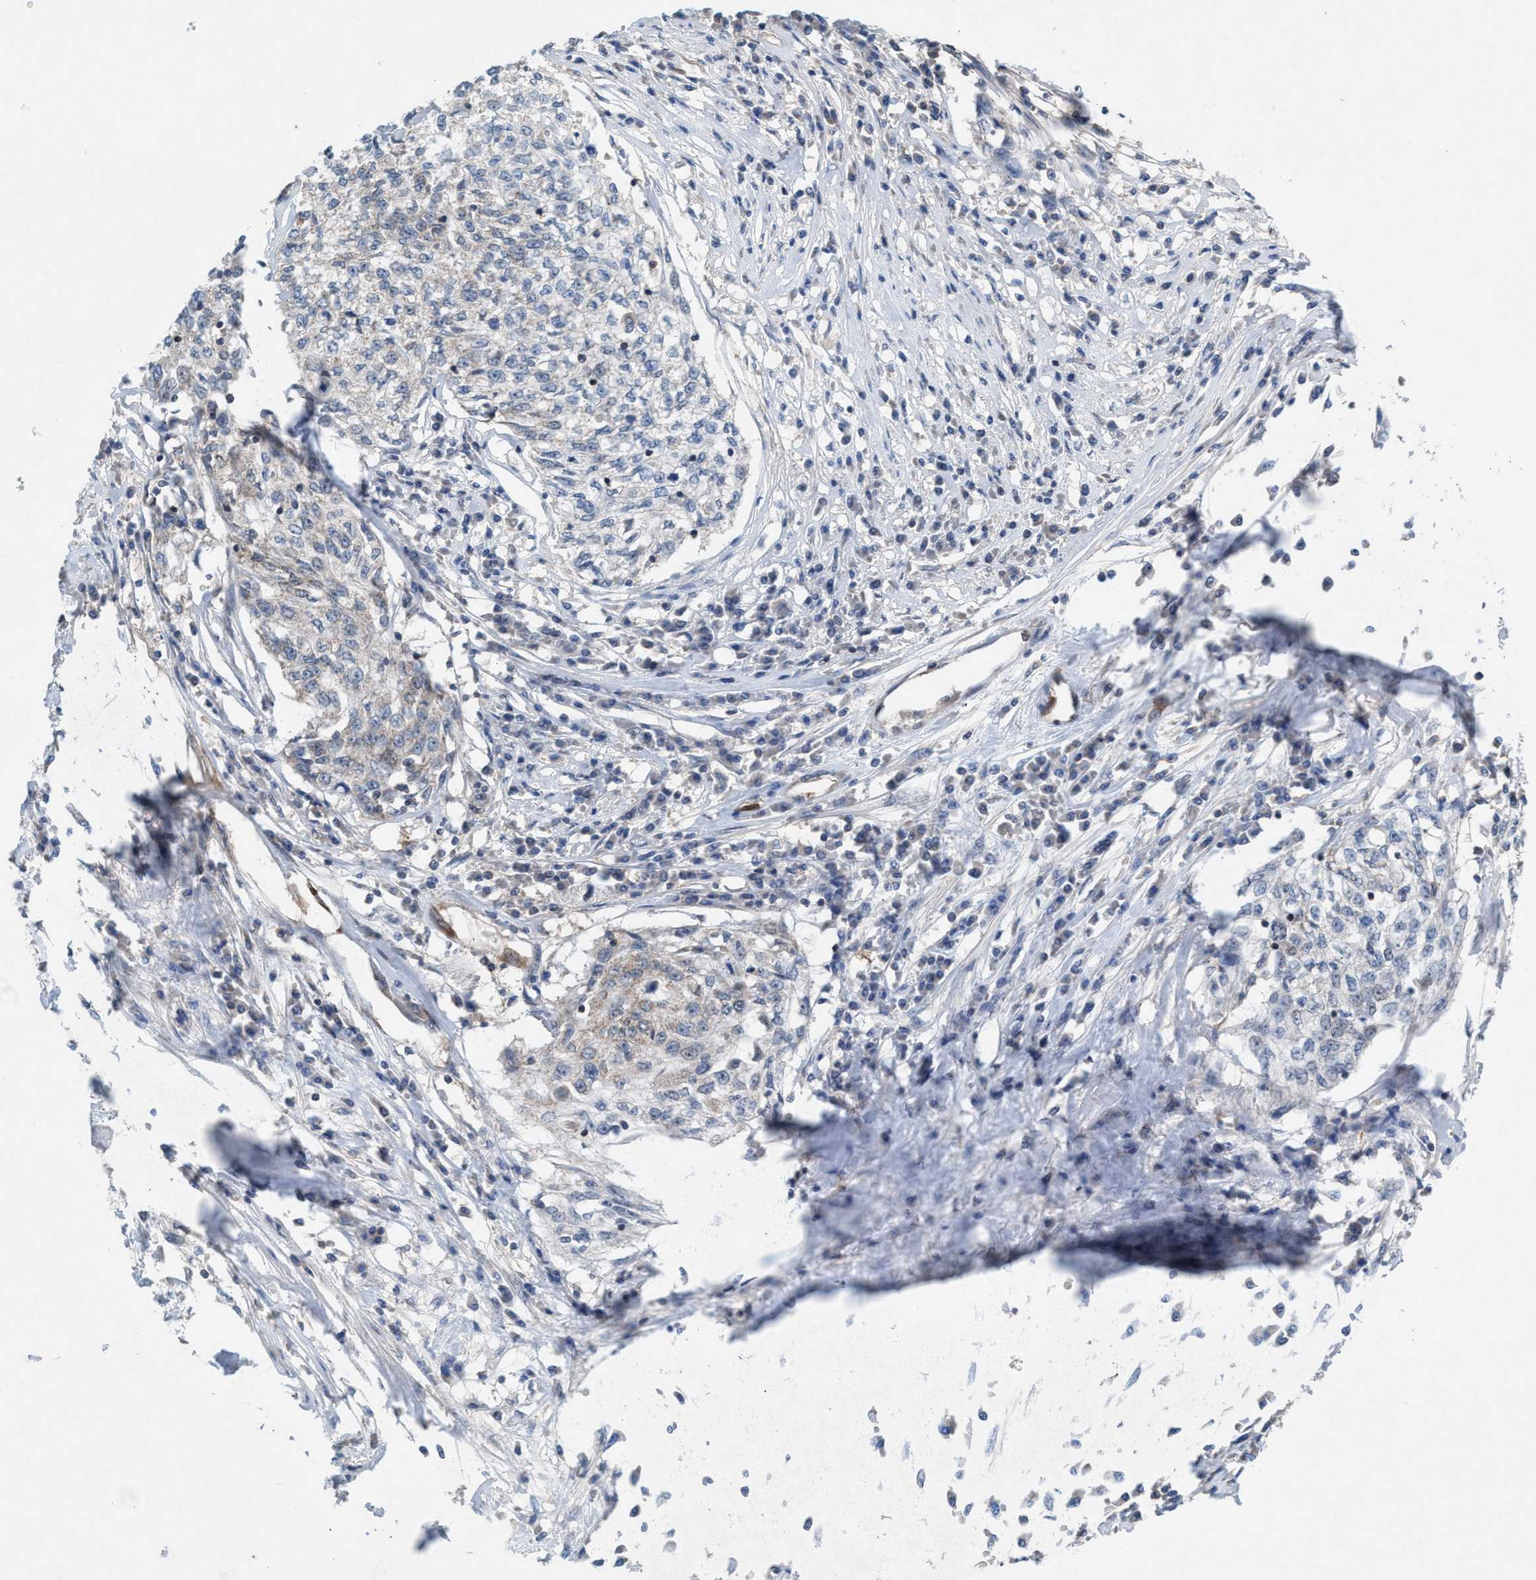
{"staining": {"intensity": "weak", "quantity": "25%-75%", "location": "cytoplasmic/membranous"}, "tissue": "cervical cancer", "cell_type": "Tumor cells", "image_type": "cancer", "snomed": [{"axis": "morphology", "description": "Squamous cell carcinoma, NOS"}, {"axis": "topography", "description": "Cervix"}], "caption": "Protein analysis of squamous cell carcinoma (cervical) tissue displays weak cytoplasmic/membranous expression in approximately 25%-75% of tumor cells. (Stains: DAB in brown, nuclei in blue, Microscopy: brightfield microscopy at high magnification).", "gene": "MRM1", "patient": {"sex": "female", "age": 57}}